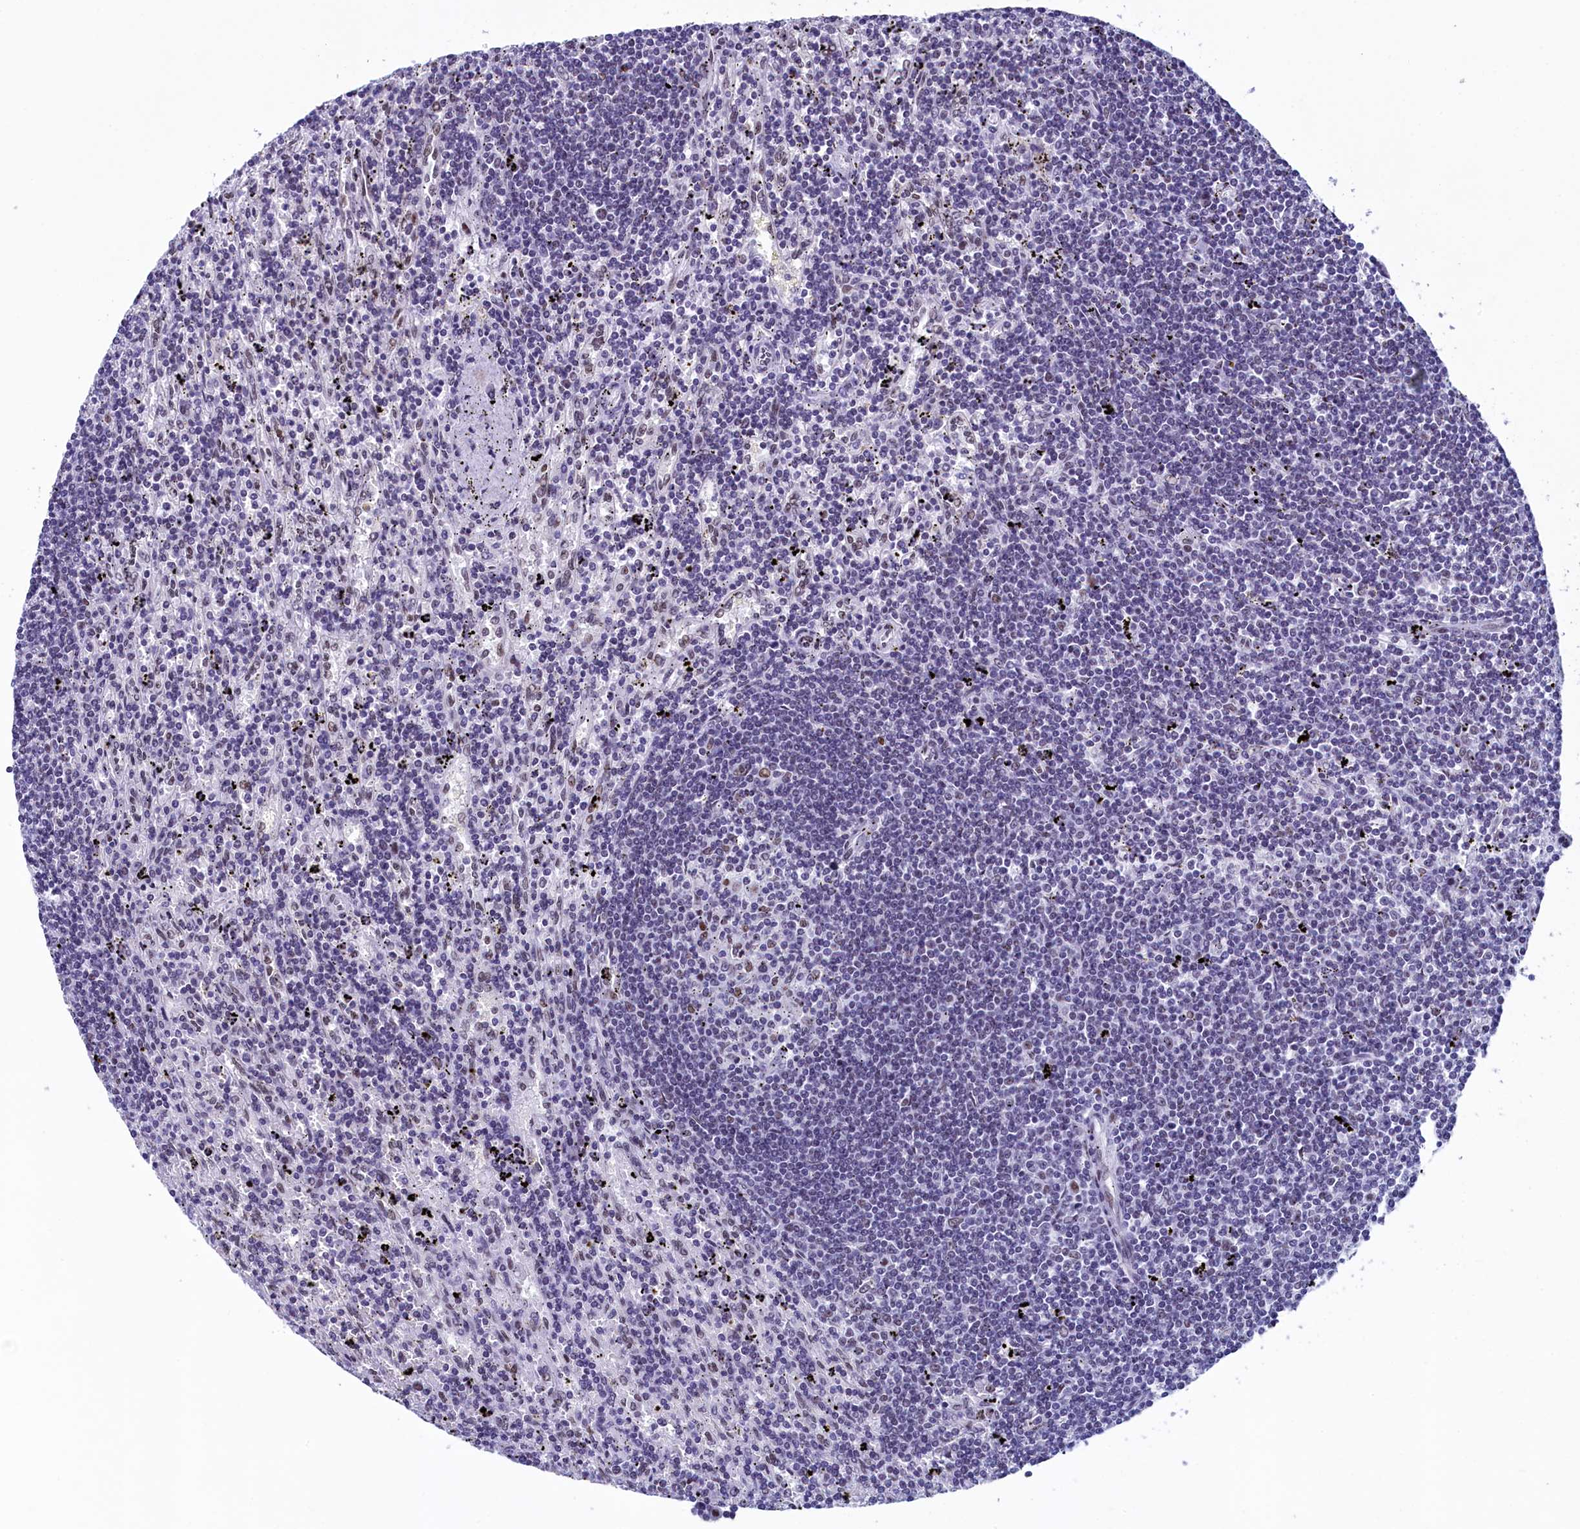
{"staining": {"intensity": "weak", "quantity": "<25%", "location": "nuclear"}, "tissue": "lymphoma", "cell_type": "Tumor cells", "image_type": "cancer", "snomed": [{"axis": "morphology", "description": "Malignant lymphoma, non-Hodgkin's type, Low grade"}, {"axis": "topography", "description": "Spleen"}], "caption": "Immunohistochemistry image of lymphoma stained for a protein (brown), which displays no positivity in tumor cells.", "gene": "SUGP2", "patient": {"sex": "male", "age": 76}}